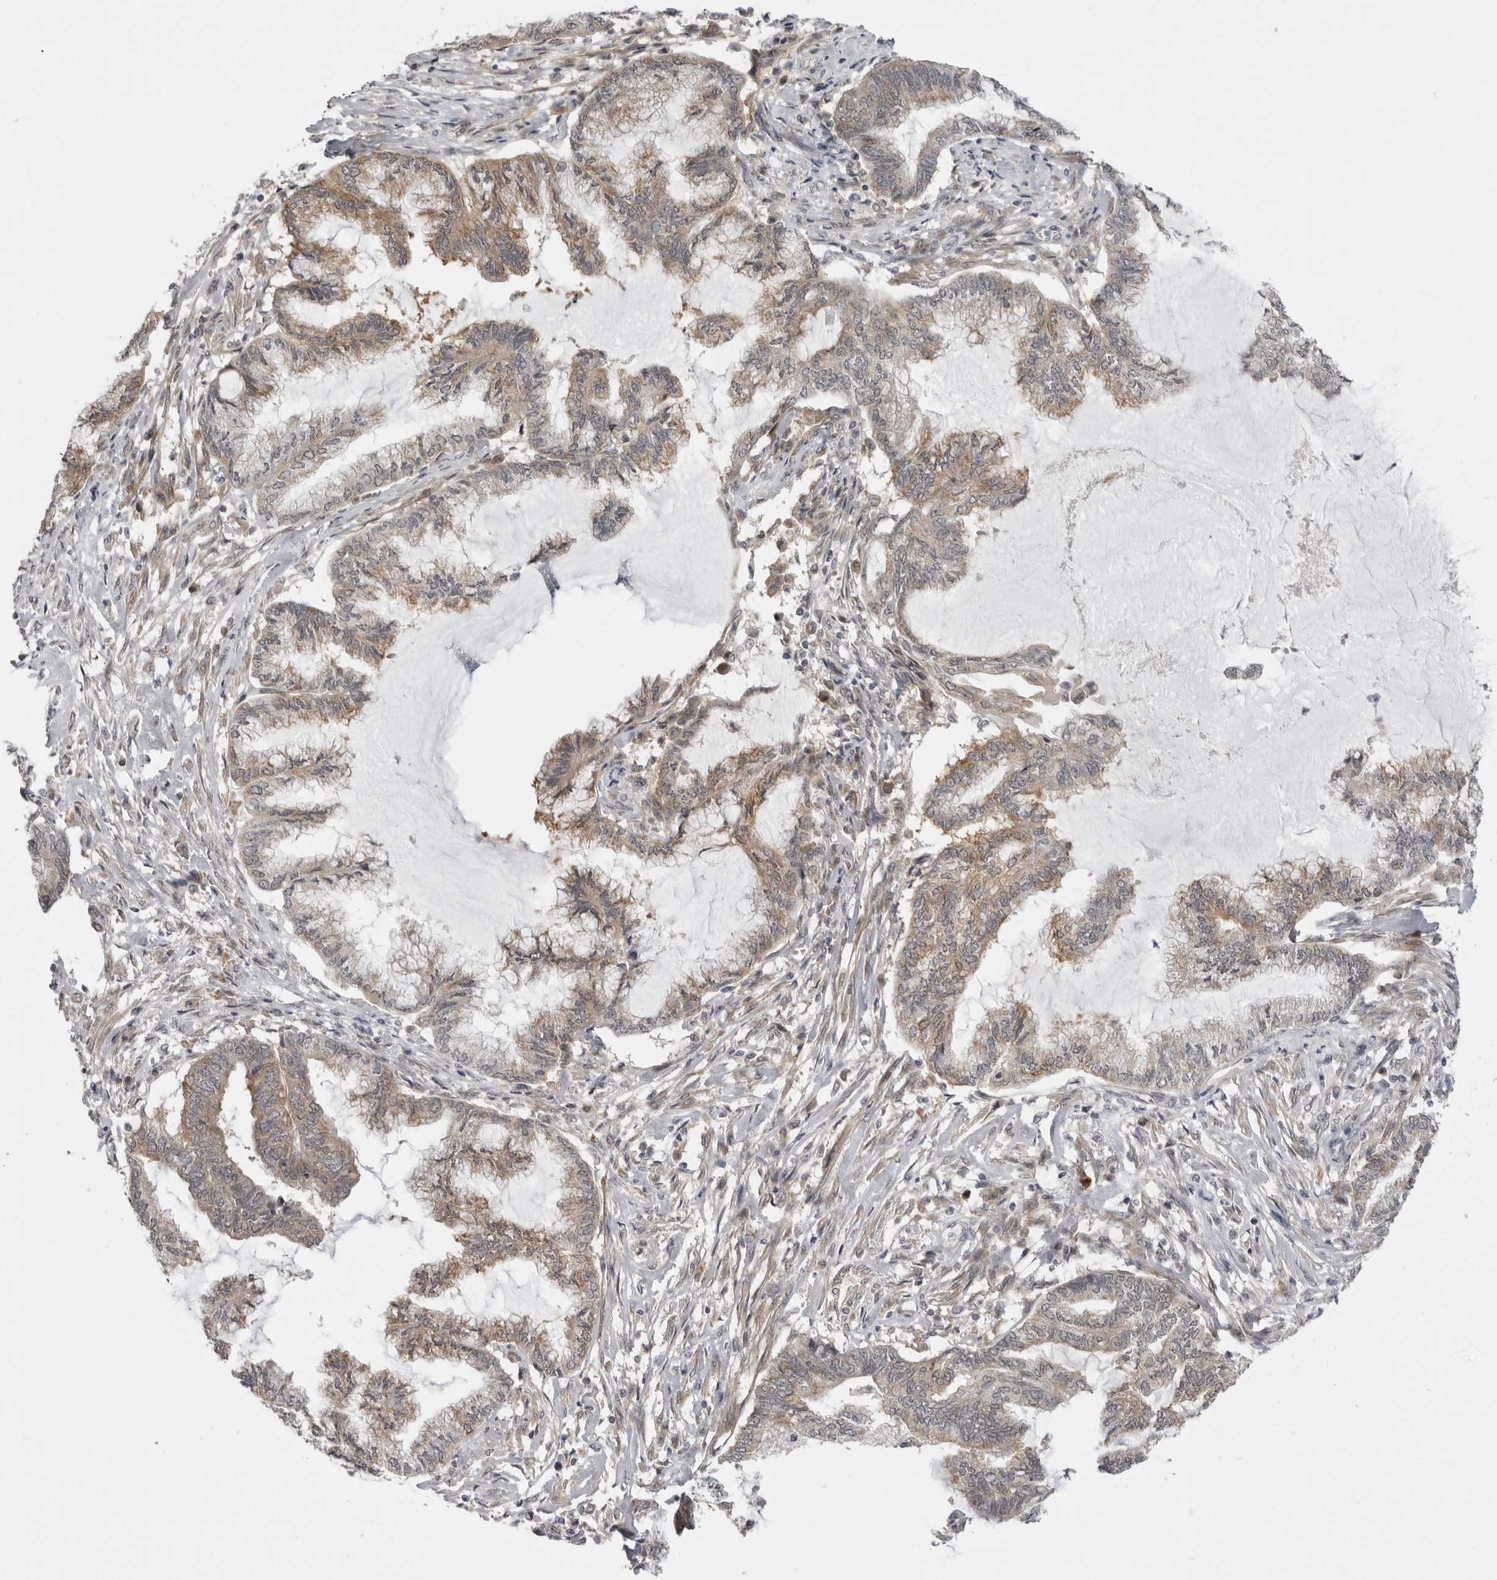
{"staining": {"intensity": "moderate", "quantity": ">75%", "location": "cytoplasmic/membranous"}, "tissue": "endometrial cancer", "cell_type": "Tumor cells", "image_type": "cancer", "snomed": [{"axis": "morphology", "description": "Adenocarcinoma, NOS"}, {"axis": "topography", "description": "Endometrium"}], "caption": "Immunohistochemical staining of adenocarcinoma (endometrial) shows medium levels of moderate cytoplasmic/membranous protein positivity in approximately >75% of tumor cells.", "gene": "ALPK2", "patient": {"sex": "female", "age": 86}}